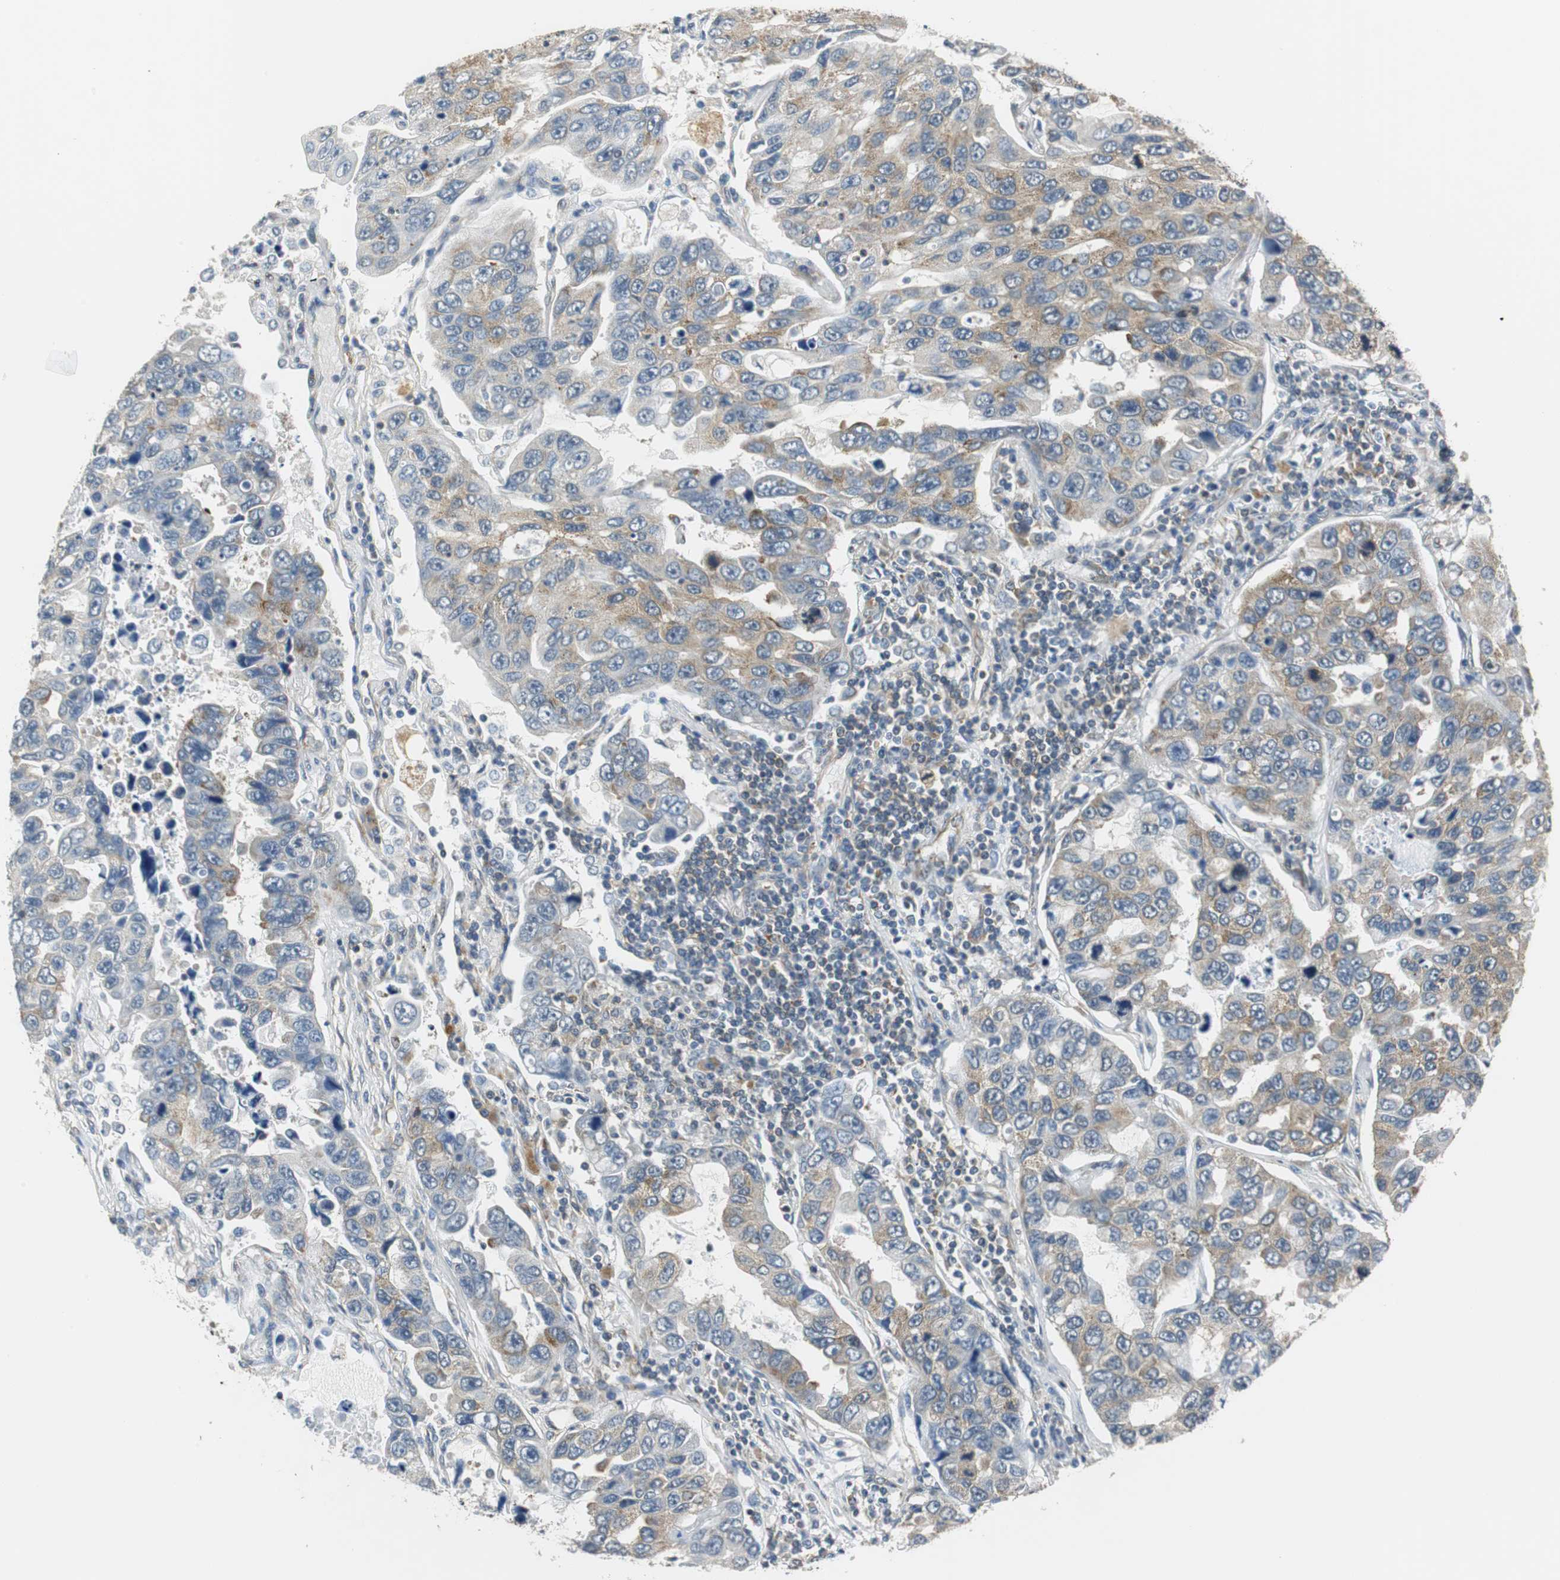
{"staining": {"intensity": "moderate", "quantity": "25%-75%", "location": "cytoplasmic/membranous"}, "tissue": "lung cancer", "cell_type": "Tumor cells", "image_type": "cancer", "snomed": [{"axis": "morphology", "description": "Adenocarcinoma, NOS"}, {"axis": "topography", "description": "Lung"}], "caption": "Moderate cytoplasmic/membranous protein staining is present in about 25%-75% of tumor cells in lung cancer.", "gene": "CNOT3", "patient": {"sex": "male", "age": 64}}